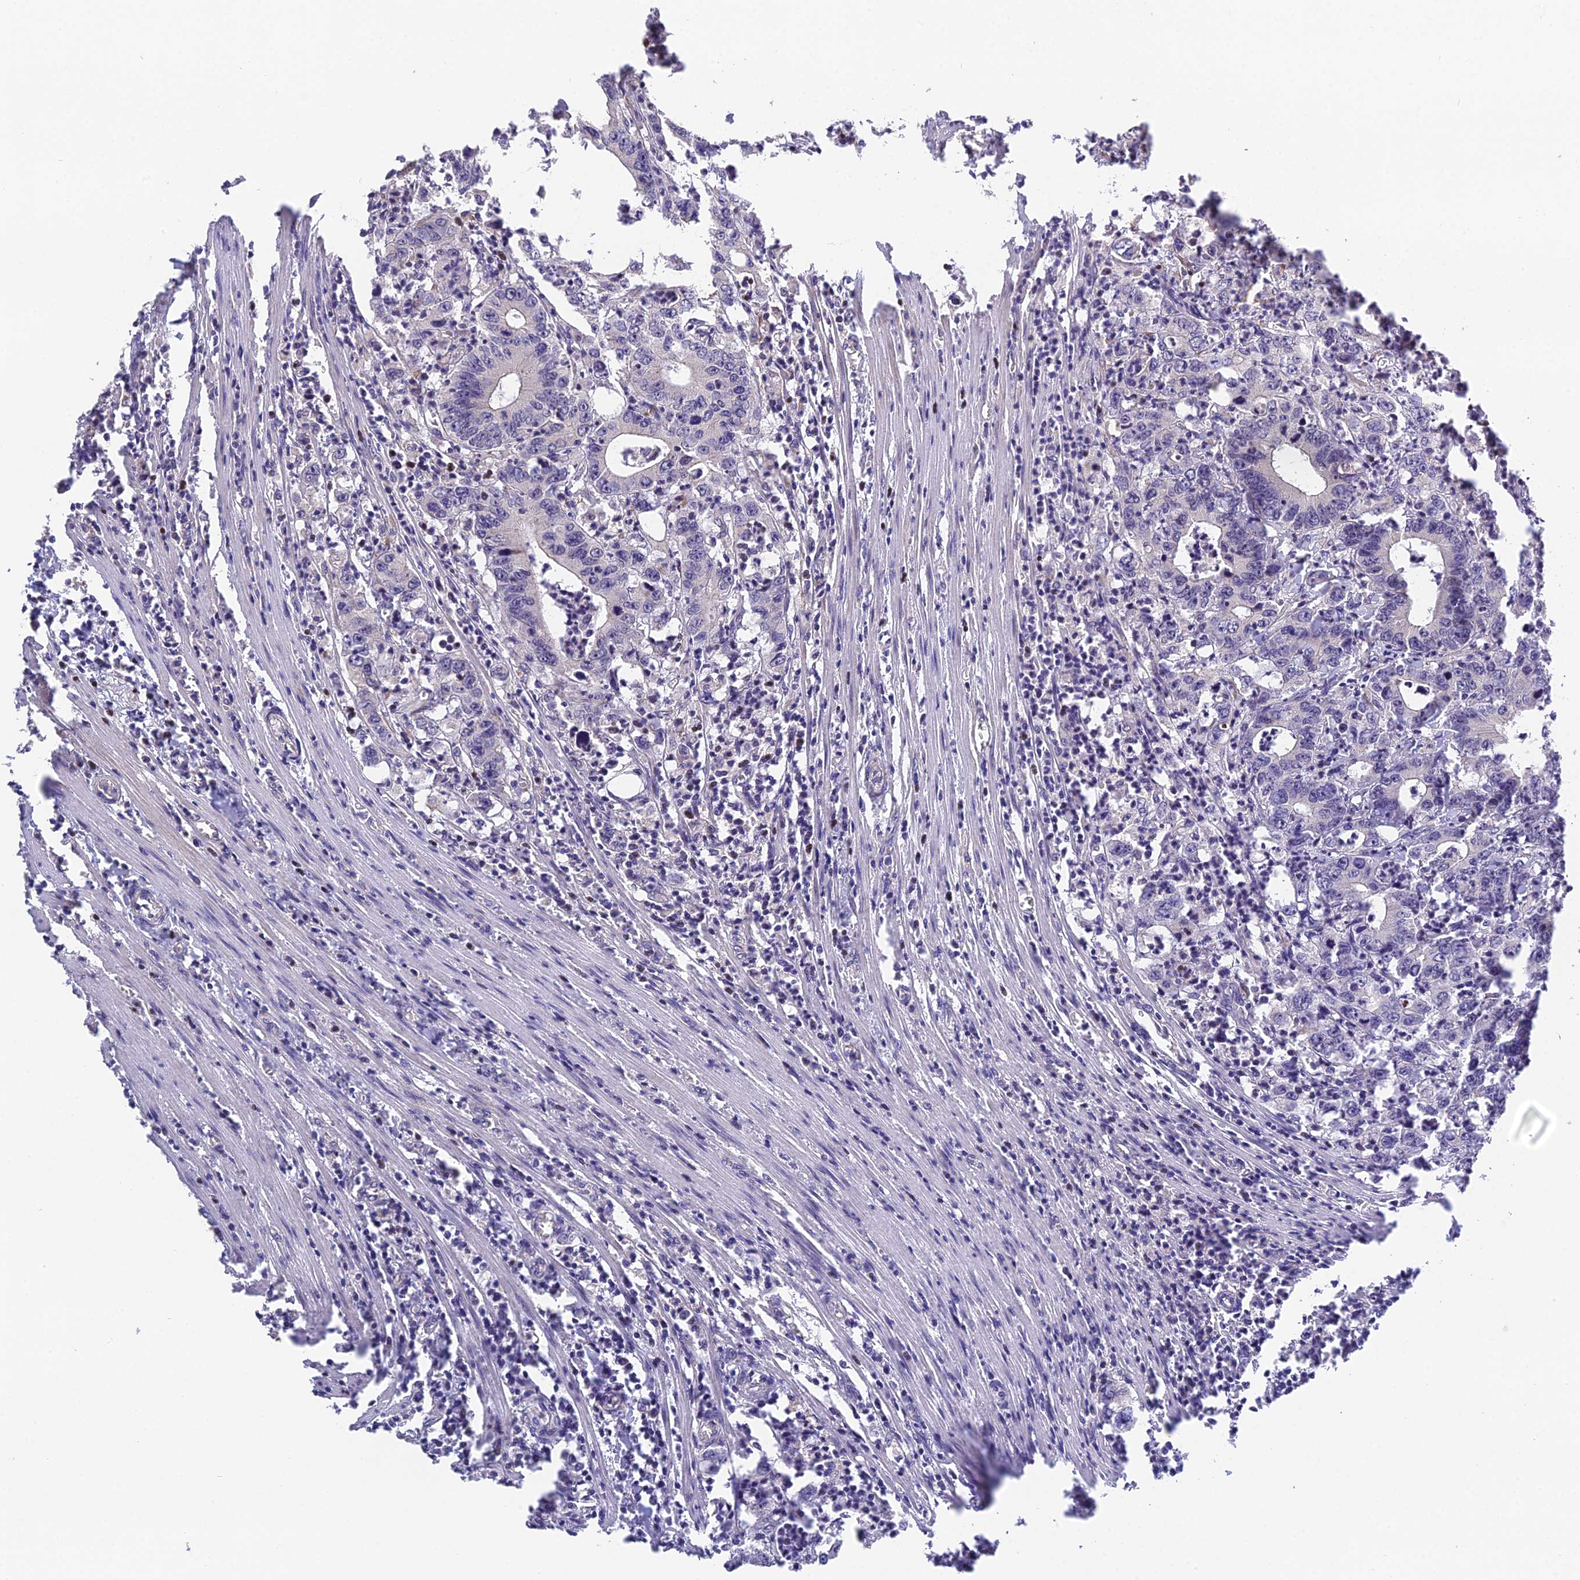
{"staining": {"intensity": "negative", "quantity": "none", "location": "none"}, "tissue": "colorectal cancer", "cell_type": "Tumor cells", "image_type": "cancer", "snomed": [{"axis": "morphology", "description": "Adenocarcinoma, NOS"}, {"axis": "topography", "description": "Colon"}], "caption": "Photomicrograph shows no protein staining in tumor cells of adenocarcinoma (colorectal) tissue. The staining was performed using DAB (3,3'-diaminobenzidine) to visualize the protein expression in brown, while the nuclei were stained in blue with hematoxylin (Magnification: 20x).", "gene": "PUS10", "patient": {"sex": "female", "age": 75}}